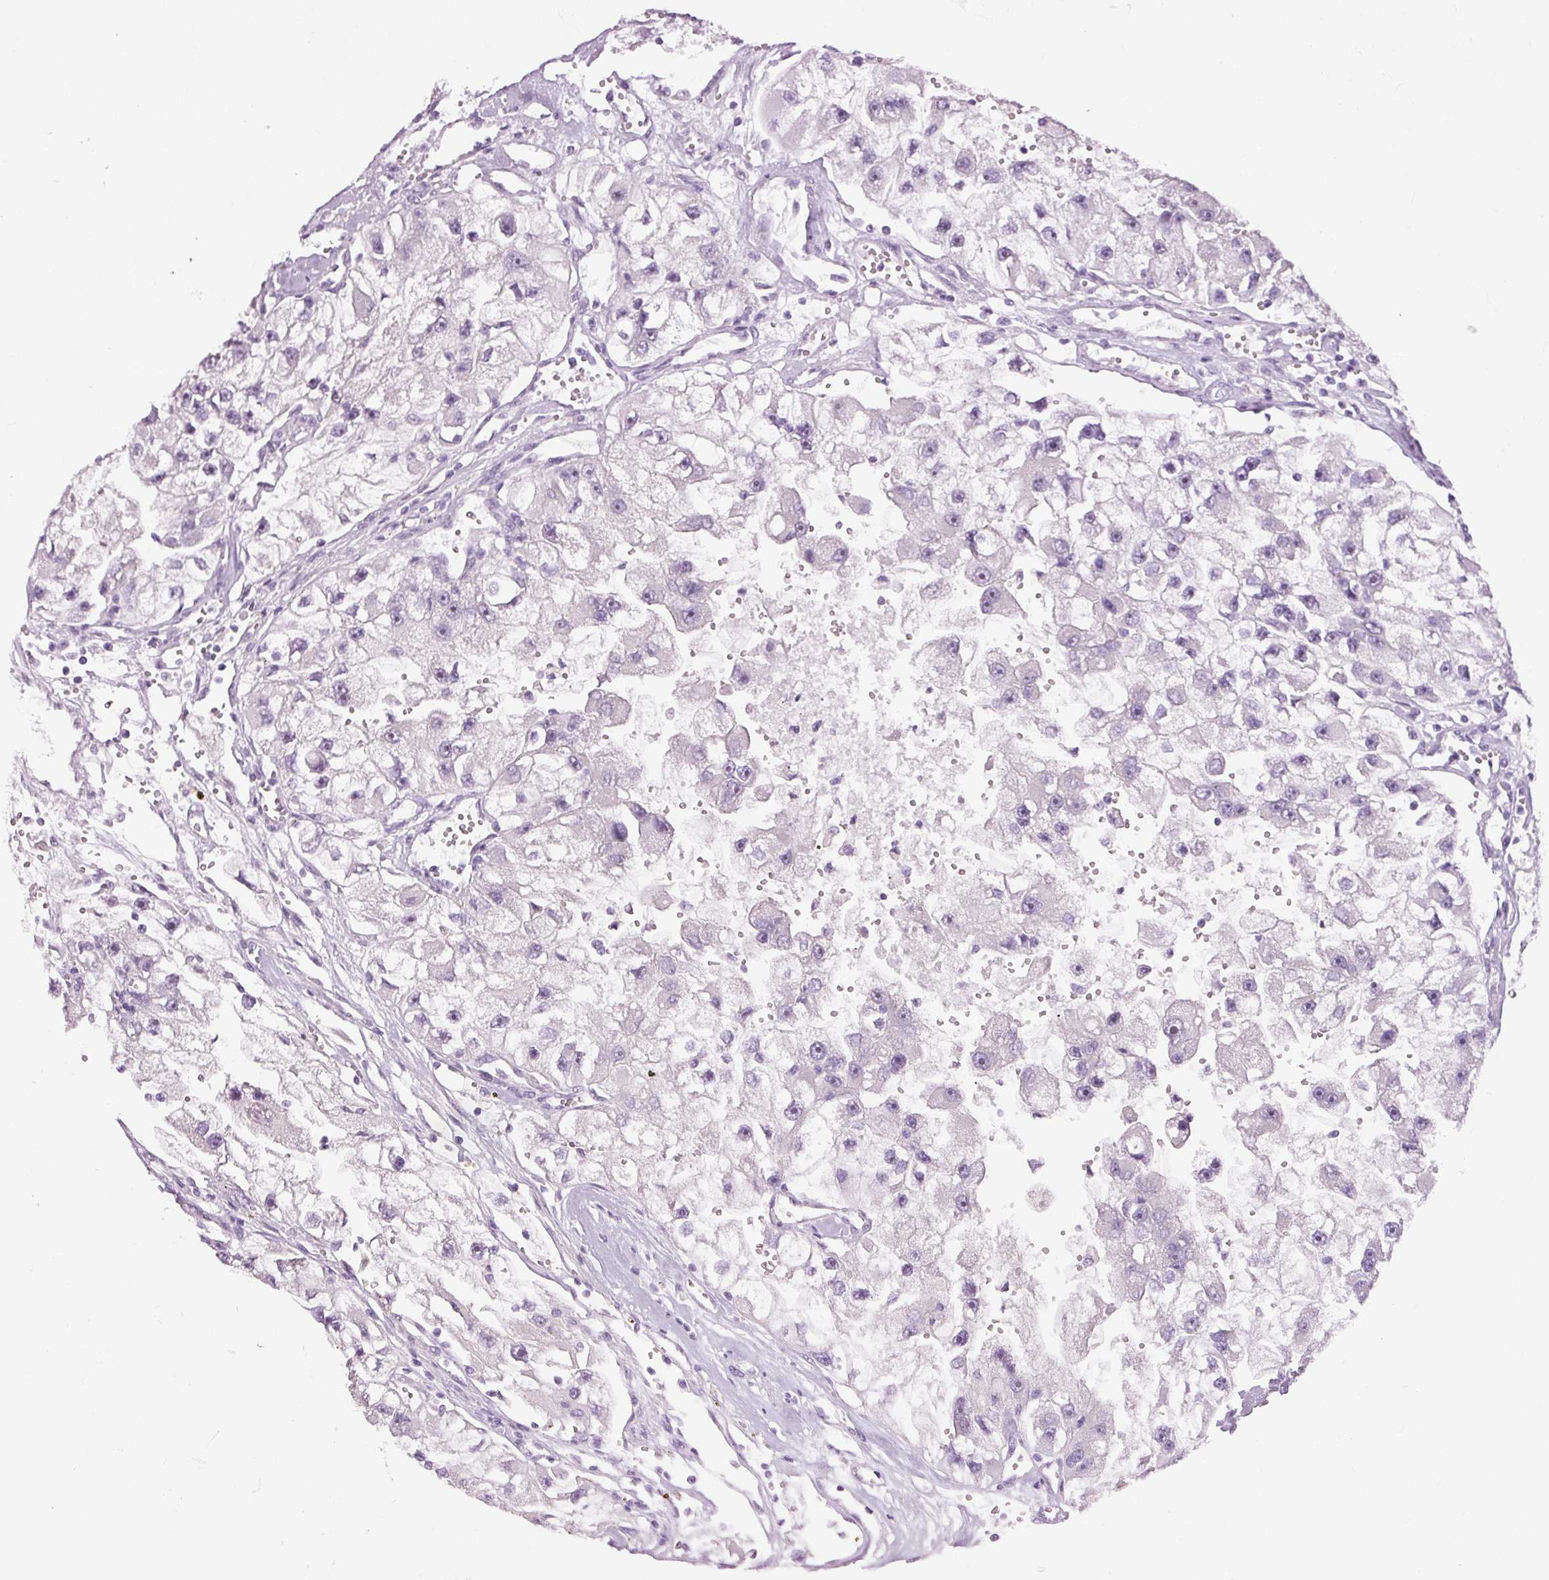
{"staining": {"intensity": "negative", "quantity": "none", "location": "none"}, "tissue": "renal cancer", "cell_type": "Tumor cells", "image_type": "cancer", "snomed": [{"axis": "morphology", "description": "Adenocarcinoma, NOS"}, {"axis": "topography", "description": "Kidney"}], "caption": "This is an IHC image of human renal cancer. There is no expression in tumor cells.", "gene": "GCG", "patient": {"sex": "male", "age": 63}}